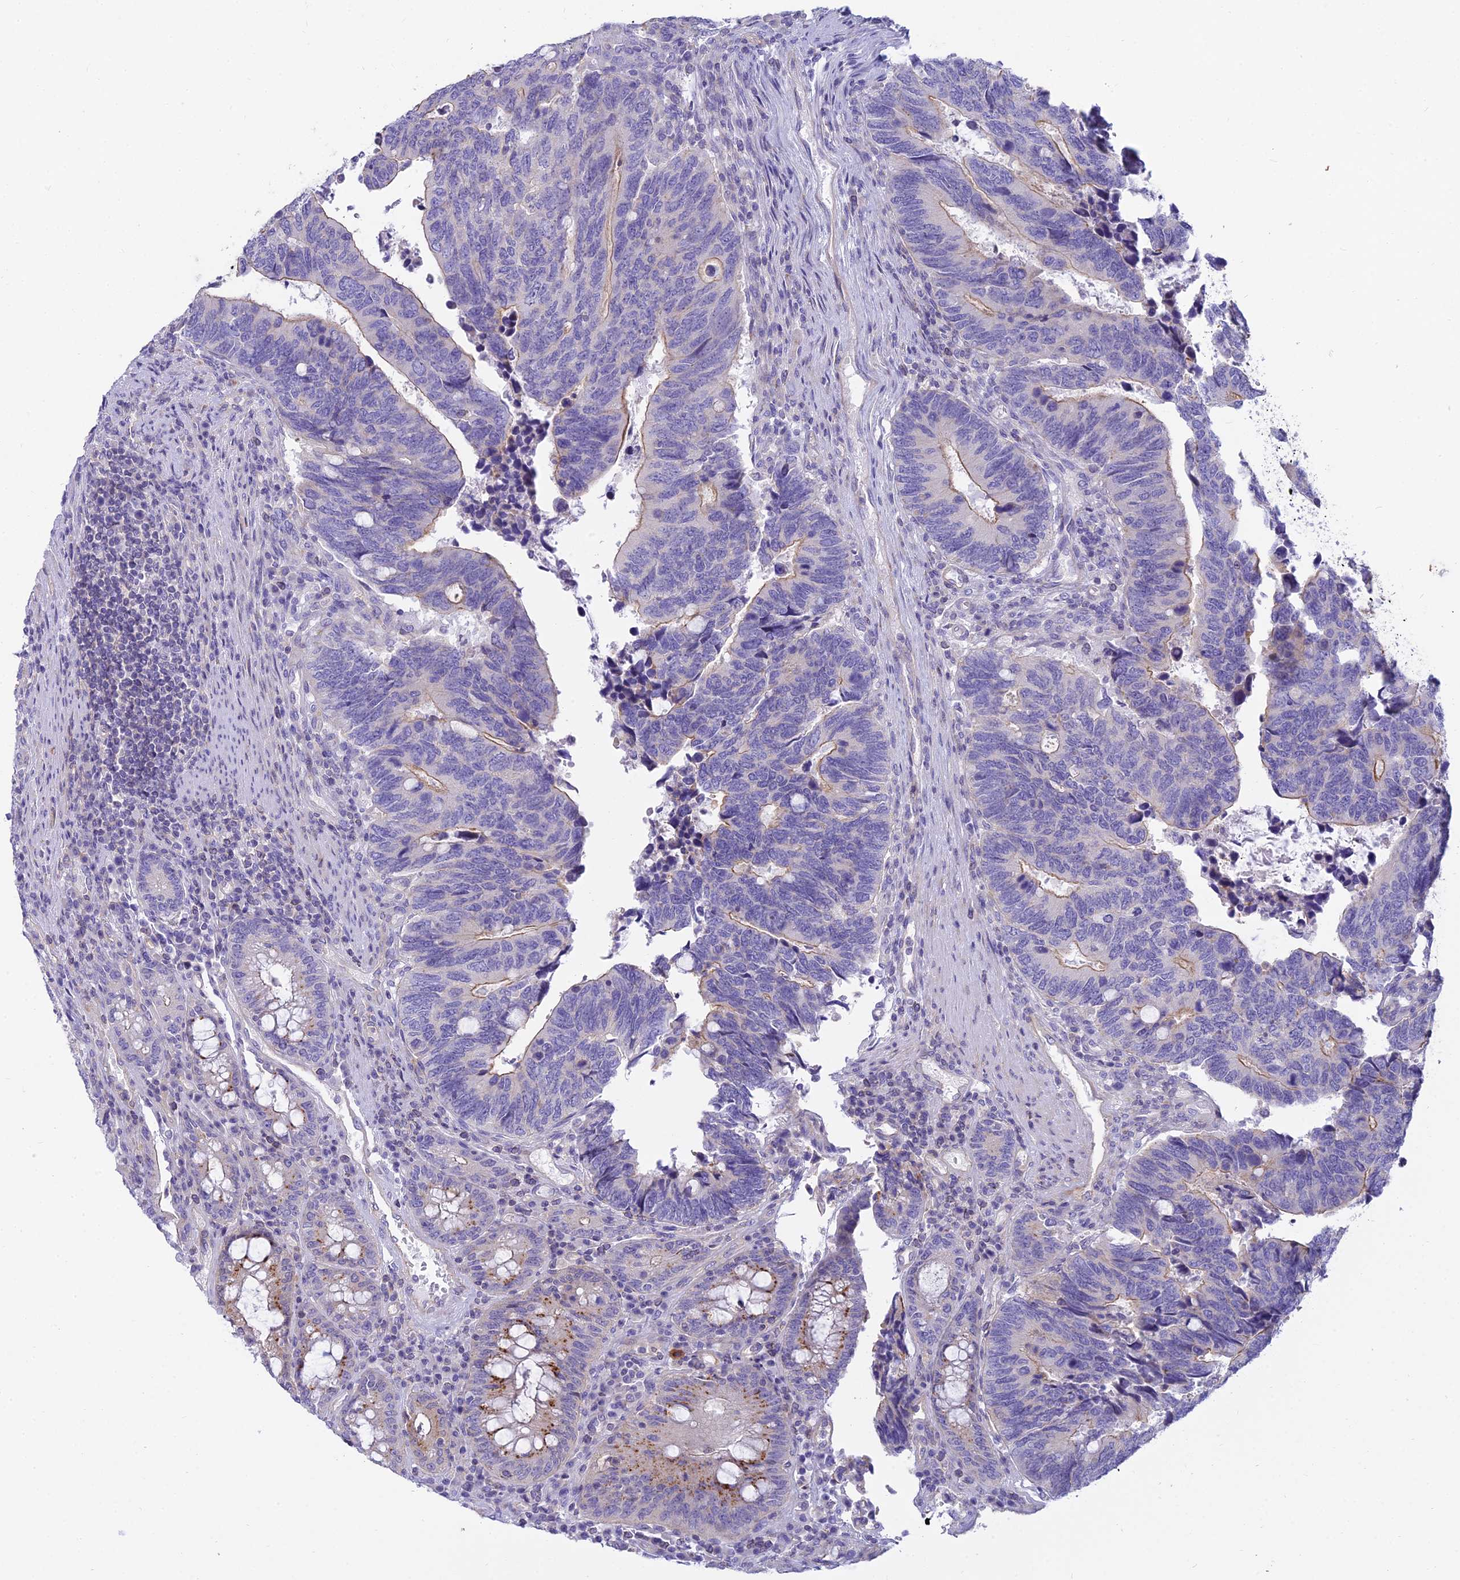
{"staining": {"intensity": "weak", "quantity": "<25%", "location": "cytoplasmic/membranous"}, "tissue": "colorectal cancer", "cell_type": "Tumor cells", "image_type": "cancer", "snomed": [{"axis": "morphology", "description": "Adenocarcinoma, NOS"}, {"axis": "topography", "description": "Colon"}], "caption": "A high-resolution micrograph shows immunohistochemistry (IHC) staining of colorectal cancer (adenocarcinoma), which shows no significant positivity in tumor cells.", "gene": "SMIM24", "patient": {"sex": "male", "age": 87}}